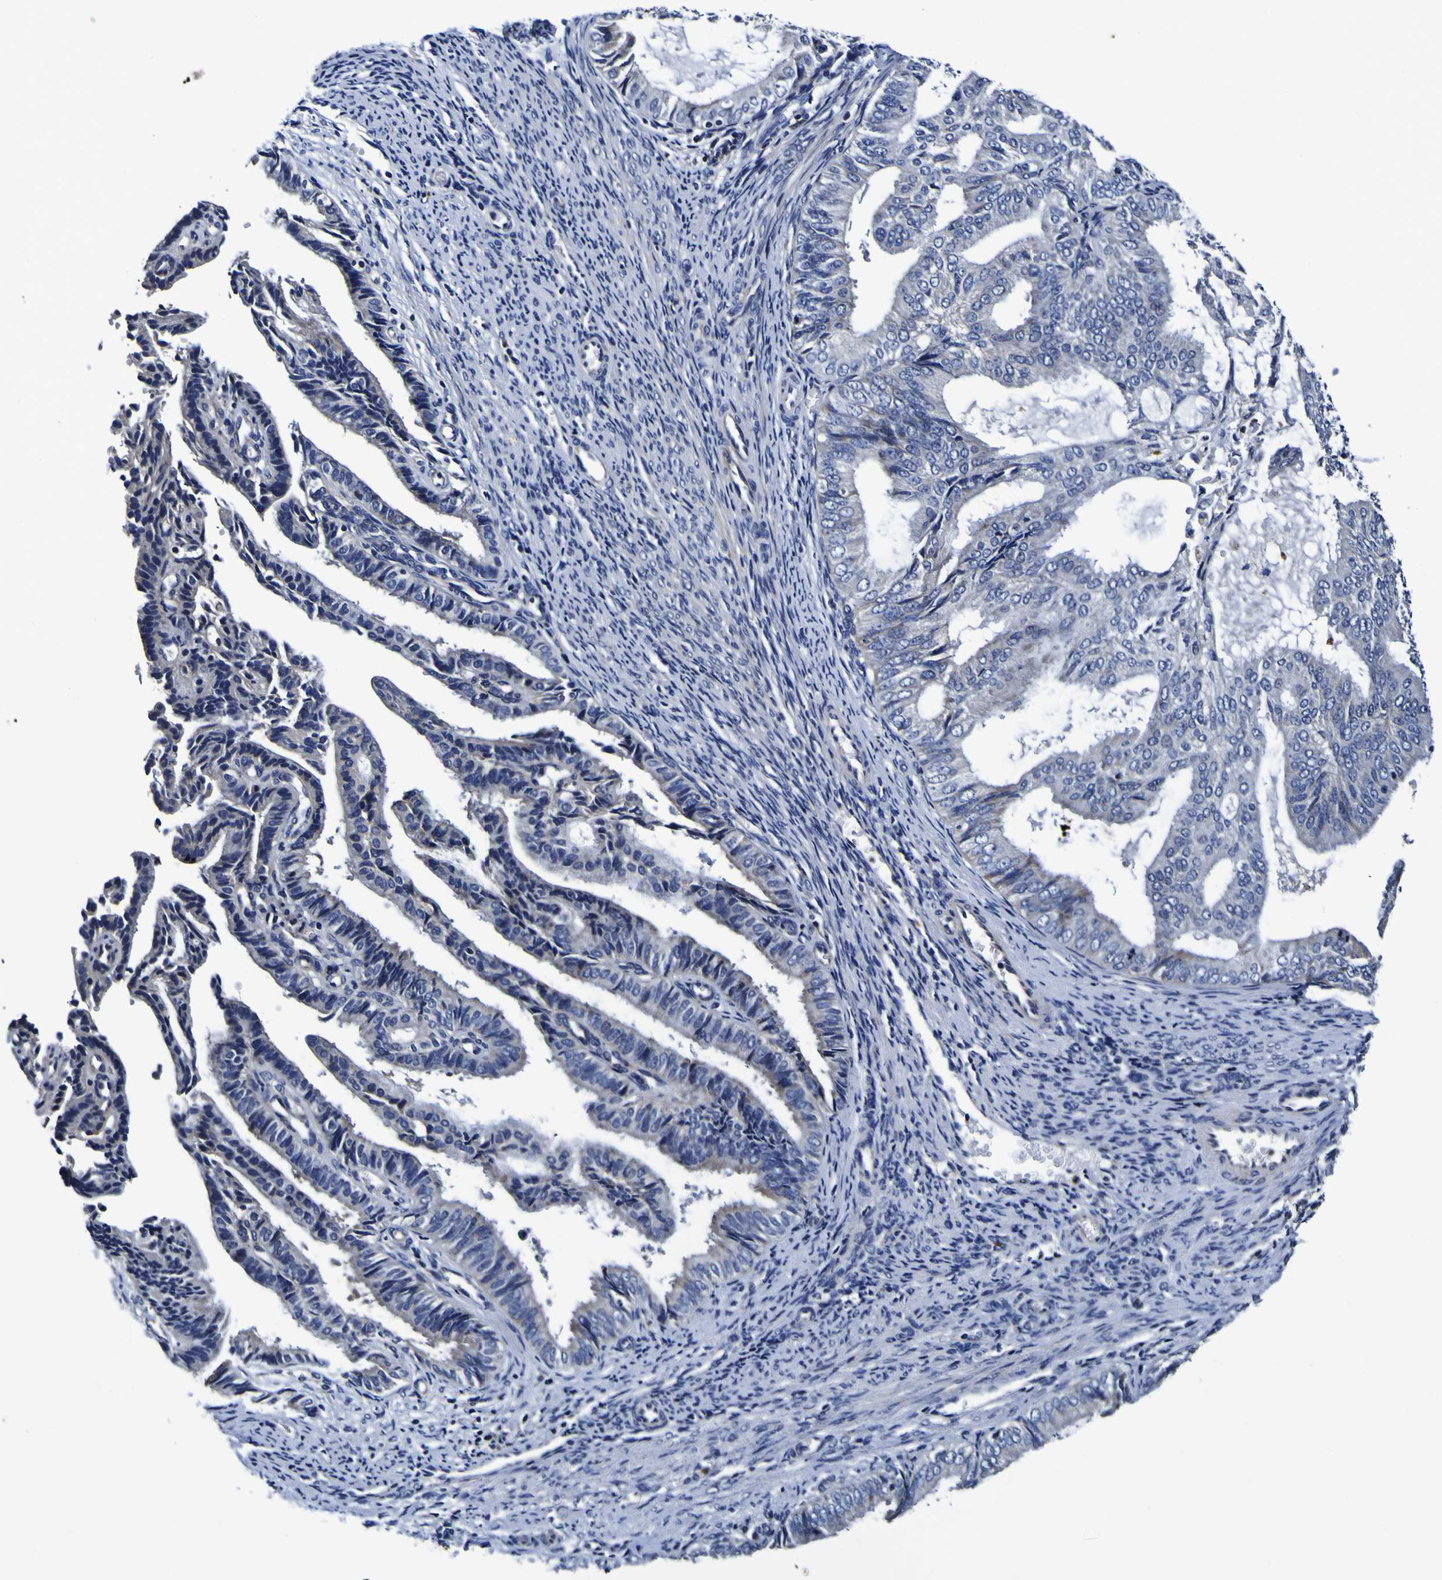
{"staining": {"intensity": "negative", "quantity": "none", "location": "none"}, "tissue": "endometrial cancer", "cell_type": "Tumor cells", "image_type": "cancer", "snomed": [{"axis": "morphology", "description": "Adenocarcinoma, NOS"}, {"axis": "topography", "description": "Endometrium"}], "caption": "DAB immunohistochemical staining of adenocarcinoma (endometrial) reveals no significant positivity in tumor cells.", "gene": "PANK4", "patient": {"sex": "female", "age": 58}}